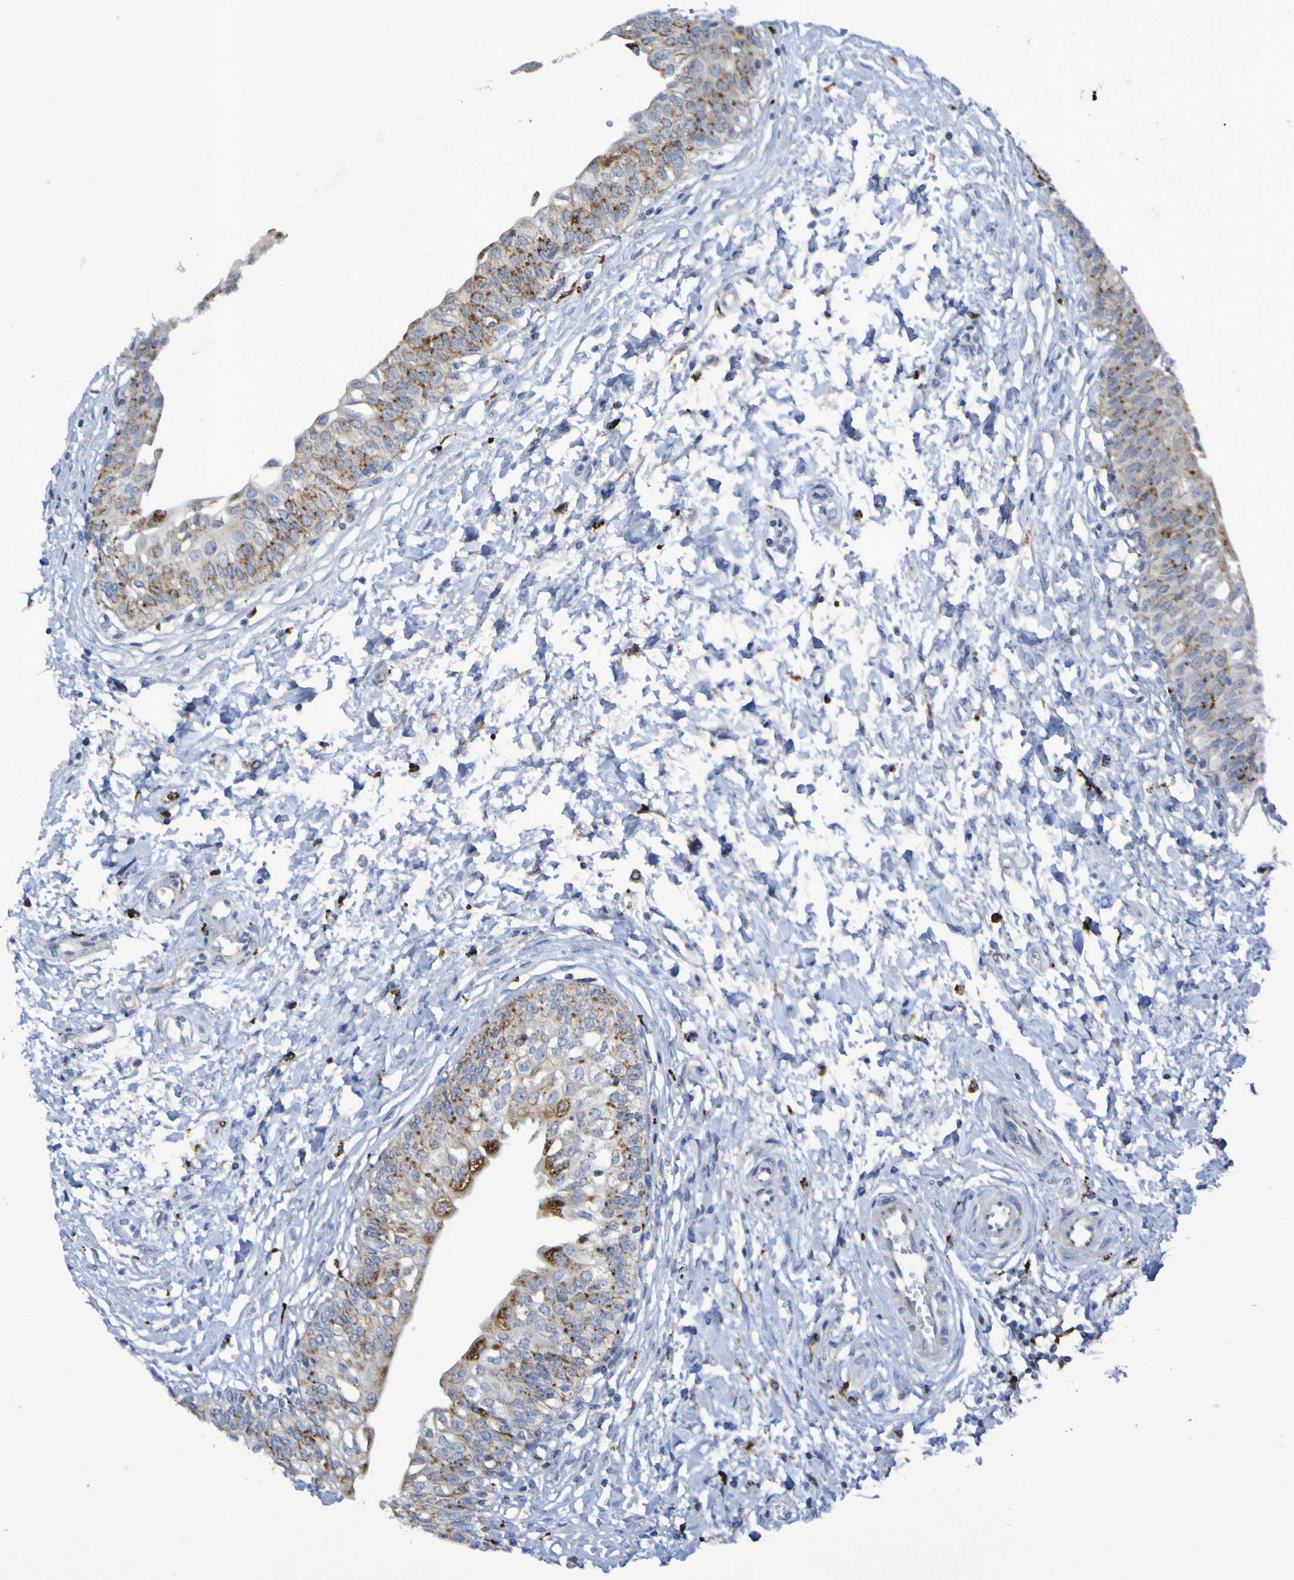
{"staining": {"intensity": "strong", "quantity": ">75%", "location": "cytoplasmic/membranous"}, "tissue": "urinary bladder", "cell_type": "Urothelial cells", "image_type": "normal", "snomed": [{"axis": "morphology", "description": "Normal tissue, NOS"}, {"axis": "topography", "description": "Urinary bladder"}], "caption": "Immunohistochemical staining of normal urinary bladder demonstrates strong cytoplasmic/membranous protein staining in approximately >75% of urothelial cells.", "gene": "TPH1", "patient": {"sex": "male", "age": 55}}